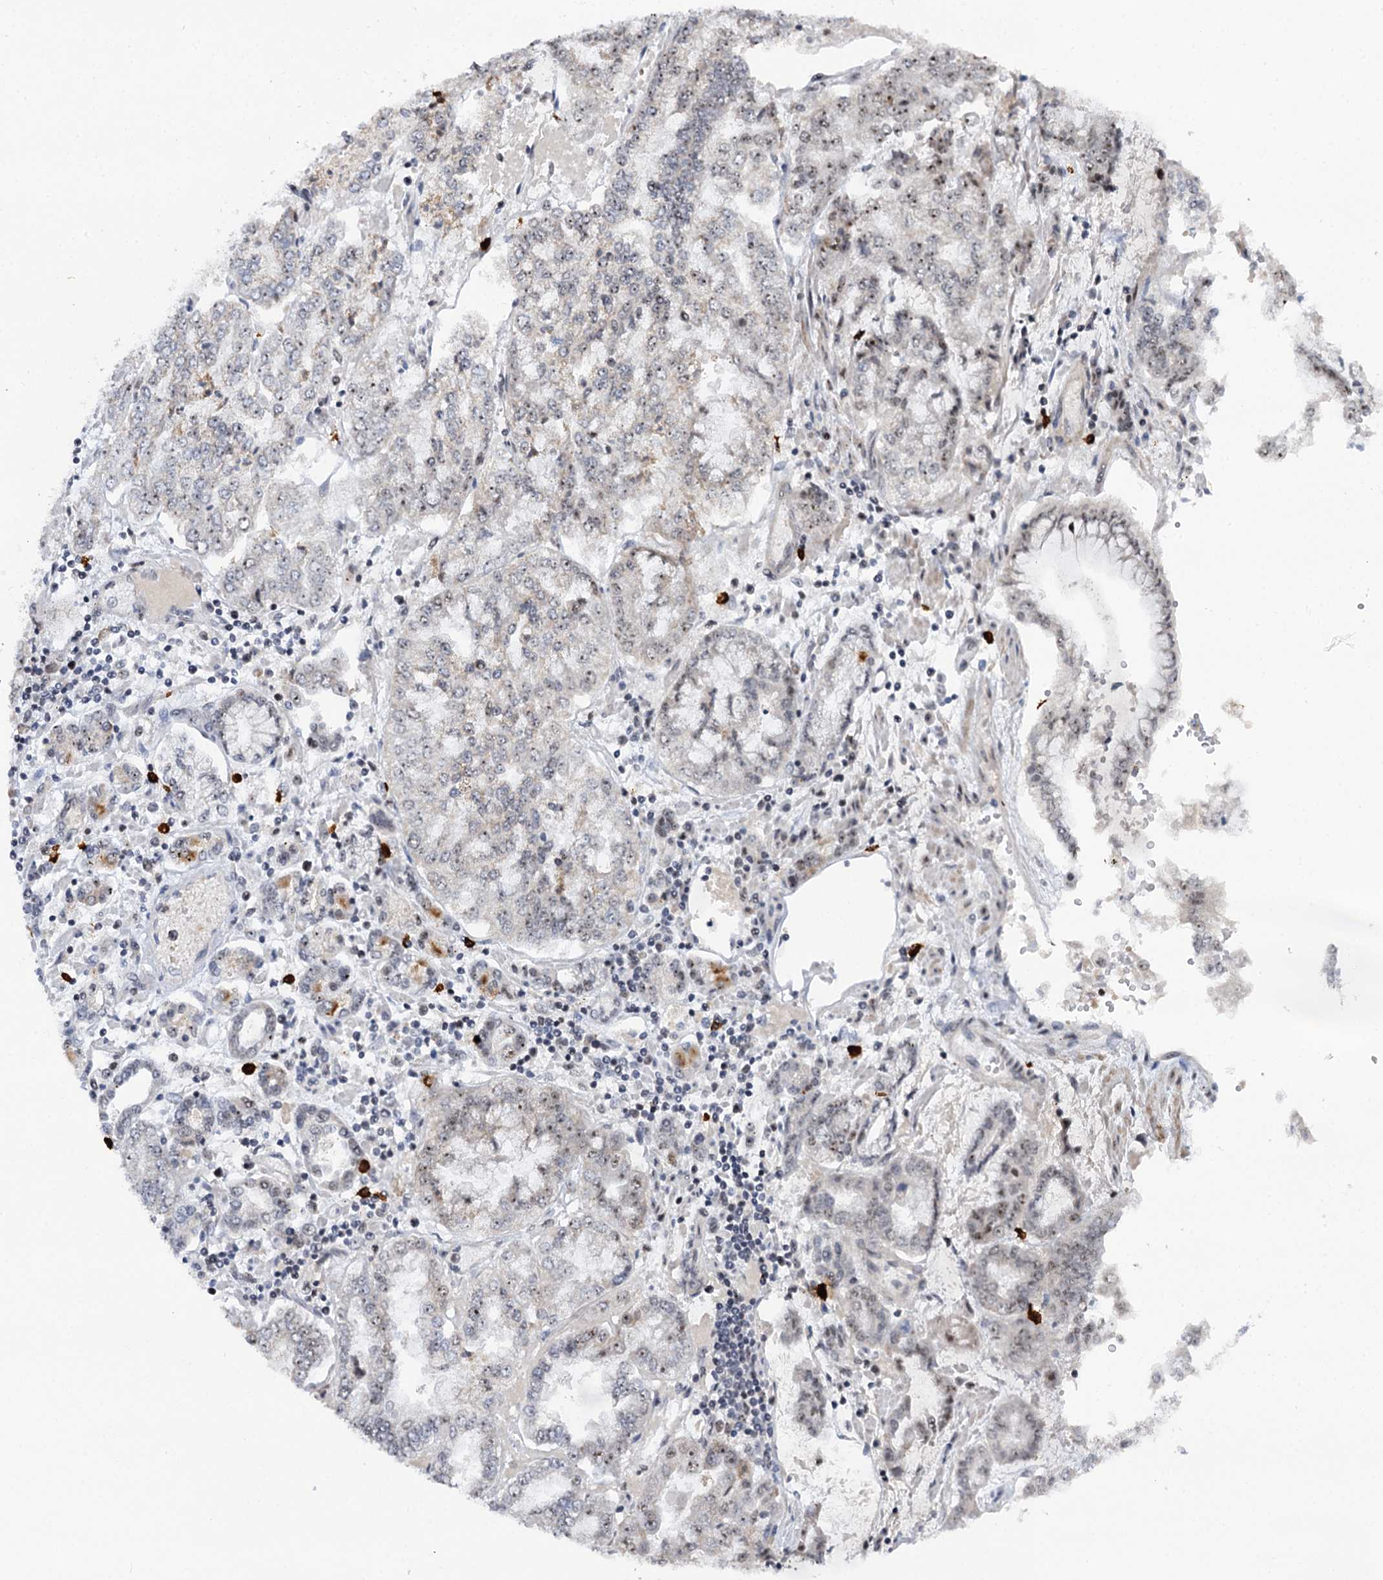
{"staining": {"intensity": "moderate", "quantity": "<25%", "location": "nuclear"}, "tissue": "stomach cancer", "cell_type": "Tumor cells", "image_type": "cancer", "snomed": [{"axis": "morphology", "description": "Adenocarcinoma, NOS"}, {"axis": "topography", "description": "Stomach"}], "caption": "Stomach cancer stained with a brown dye demonstrates moderate nuclear positive staining in approximately <25% of tumor cells.", "gene": "BUD13", "patient": {"sex": "male", "age": 76}}